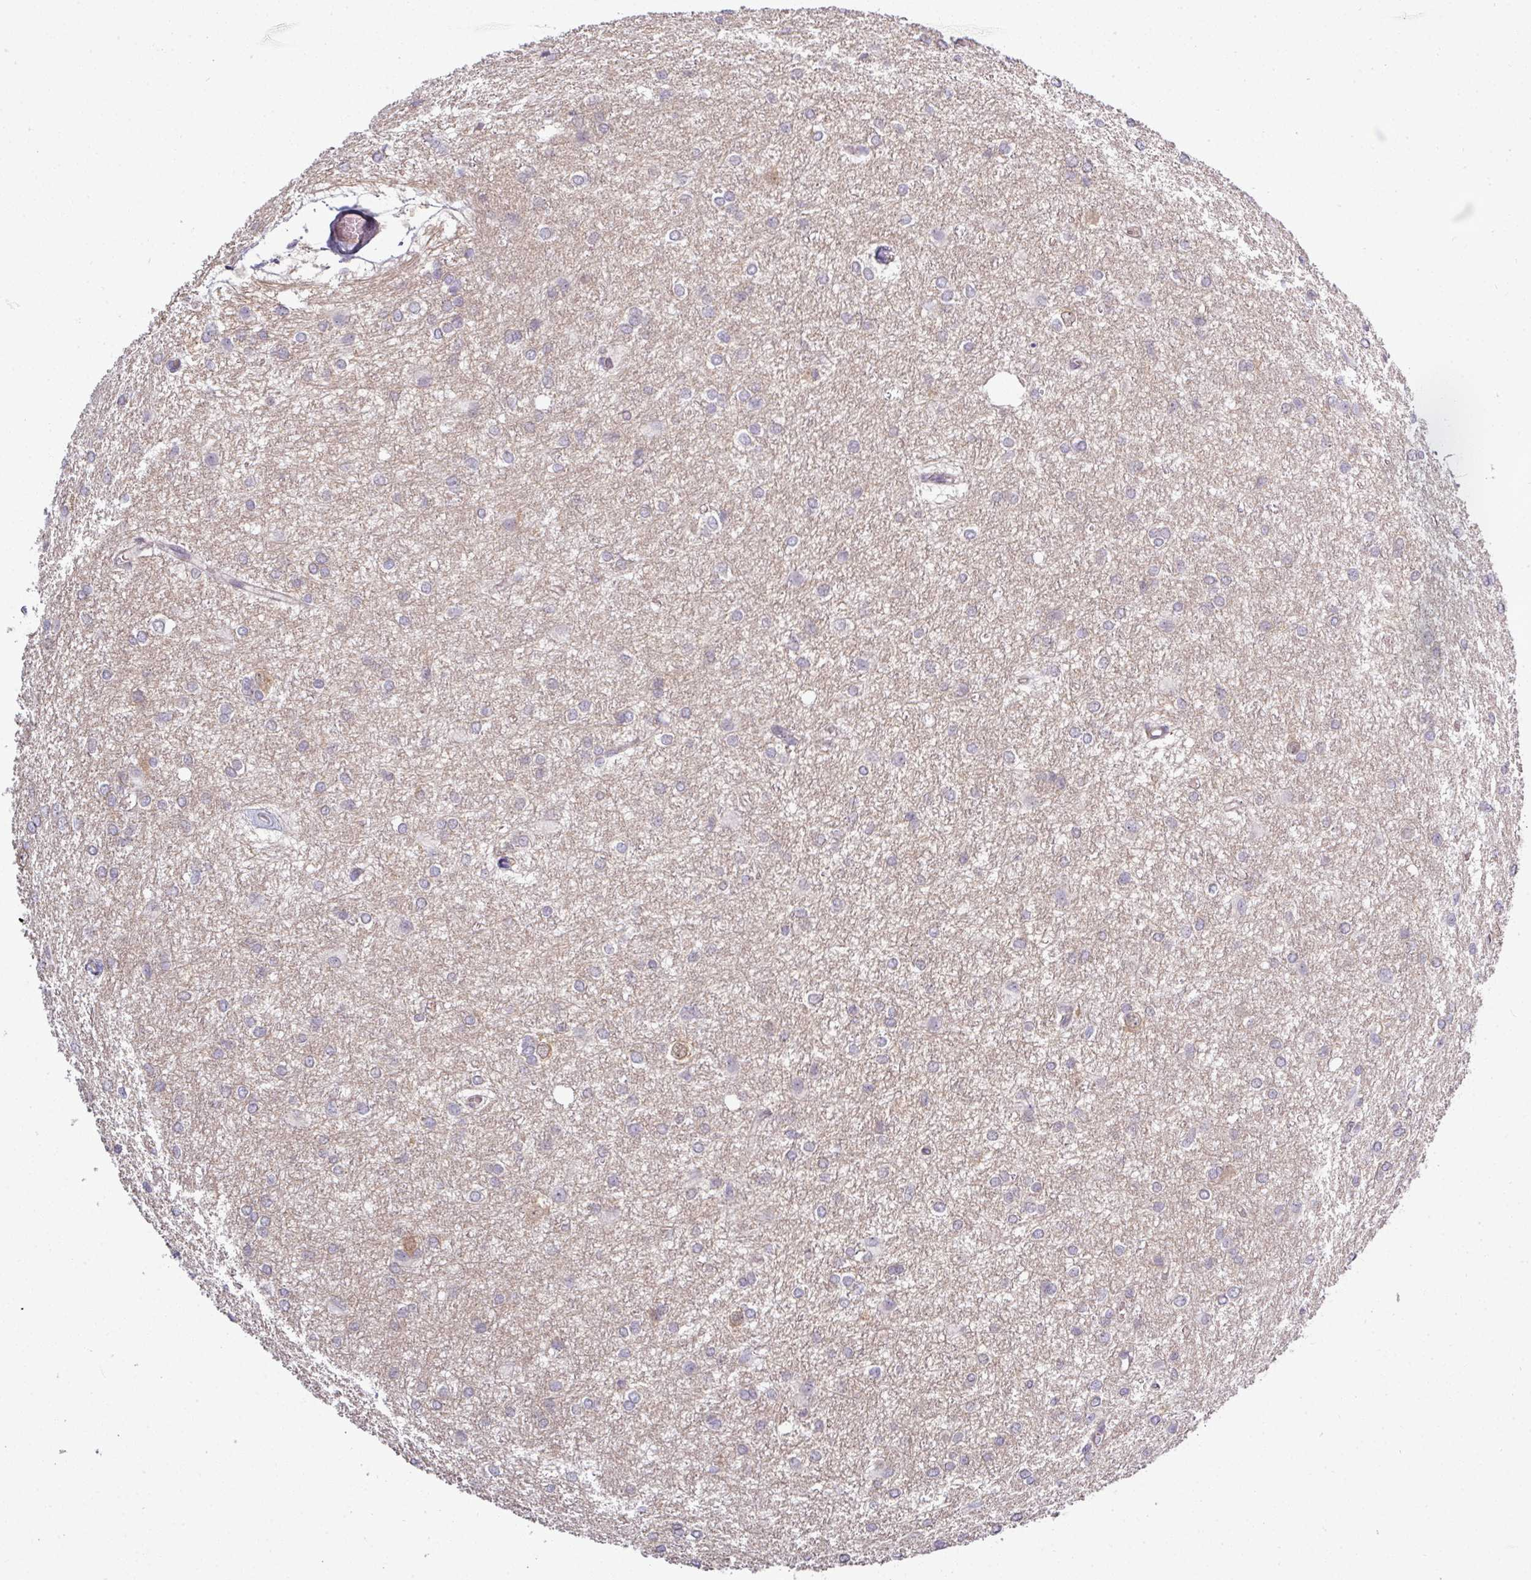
{"staining": {"intensity": "weak", "quantity": "<25%", "location": "cytoplasmic/membranous"}, "tissue": "glioma", "cell_type": "Tumor cells", "image_type": "cancer", "snomed": [{"axis": "morphology", "description": "Glioma, malignant, High grade"}, {"axis": "topography", "description": "Brain"}], "caption": "Immunohistochemistry histopathology image of neoplastic tissue: high-grade glioma (malignant) stained with DAB displays no significant protein expression in tumor cells.", "gene": "TUSC3", "patient": {"sex": "female", "age": 50}}